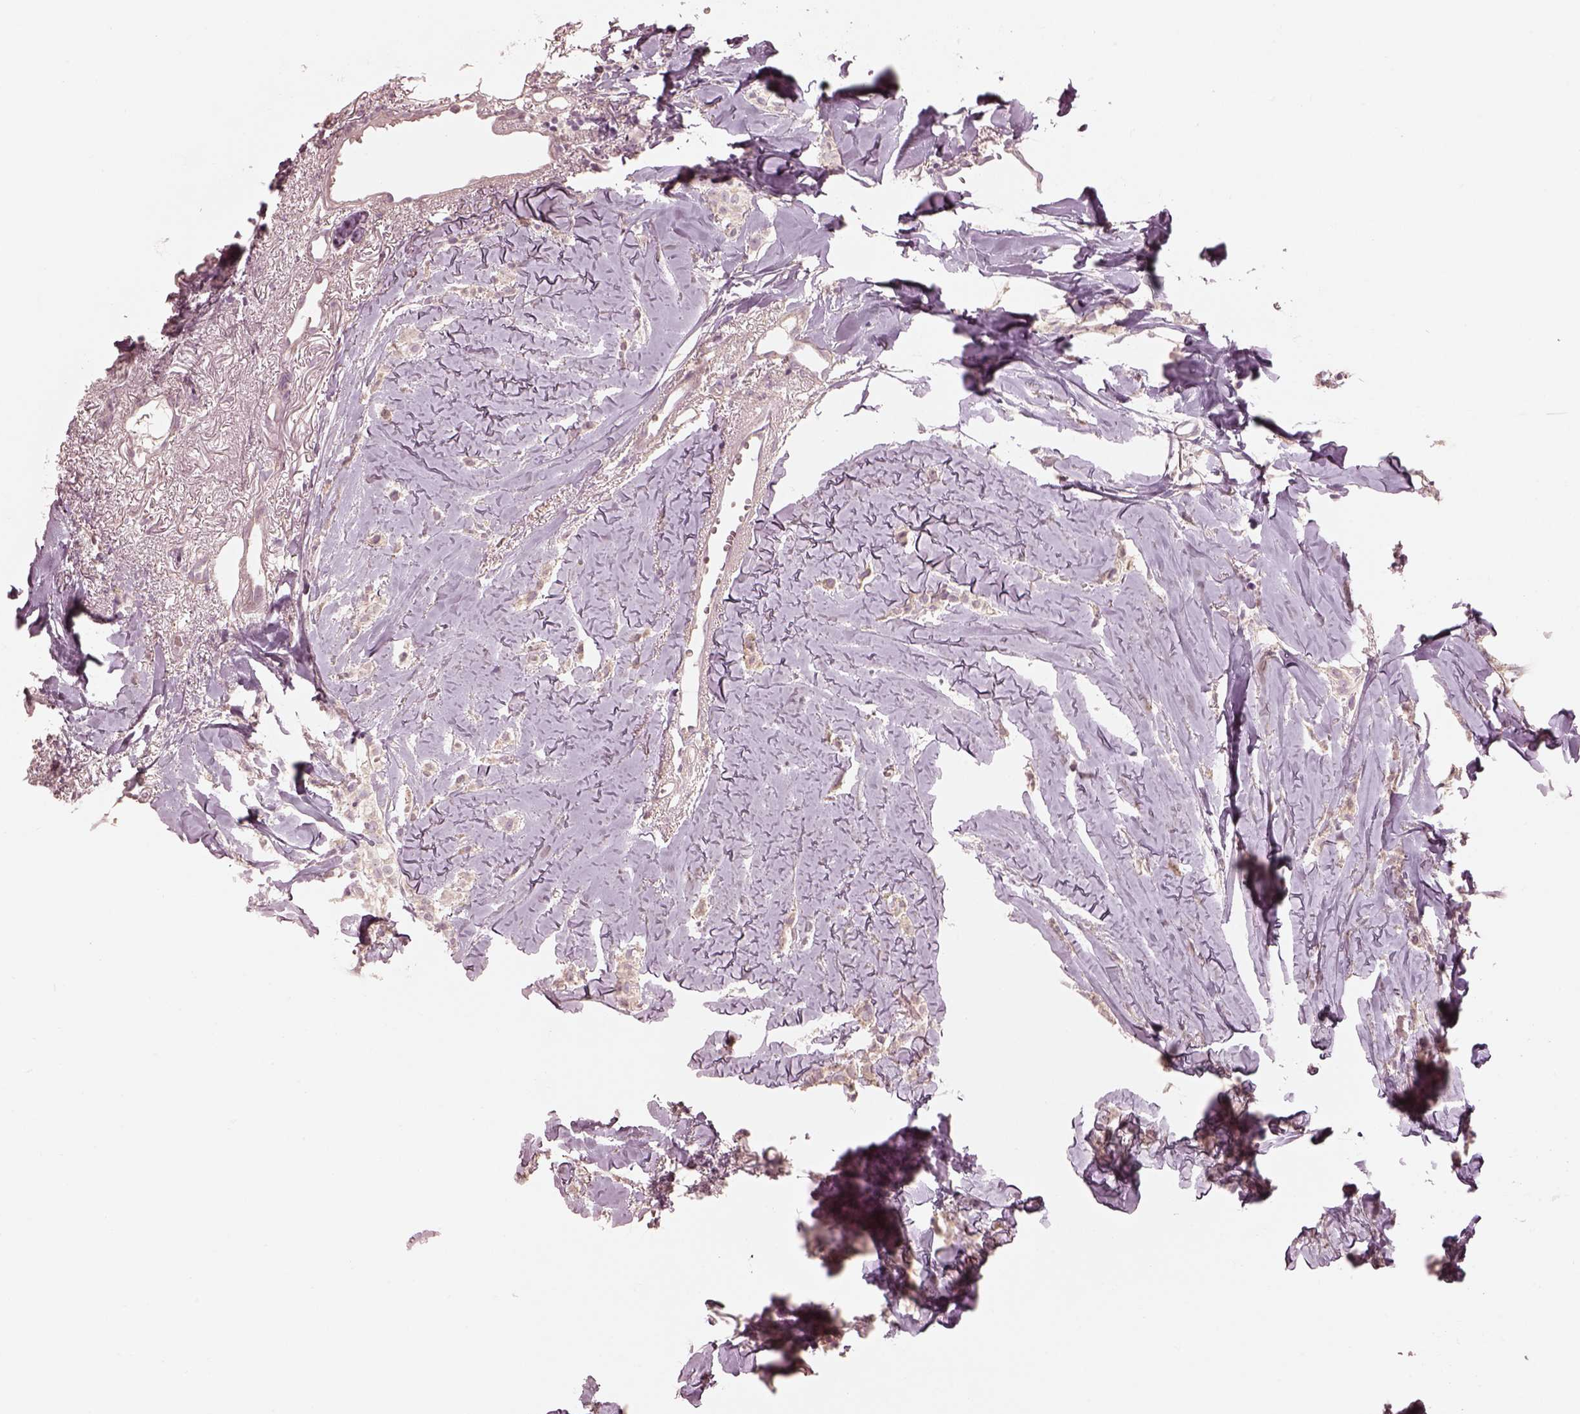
{"staining": {"intensity": "negative", "quantity": "none", "location": "none"}, "tissue": "breast cancer", "cell_type": "Tumor cells", "image_type": "cancer", "snomed": [{"axis": "morphology", "description": "Duct carcinoma"}, {"axis": "topography", "description": "Breast"}], "caption": "IHC of breast cancer displays no staining in tumor cells.", "gene": "PRKACG", "patient": {"sex": "female", "age": 85}}